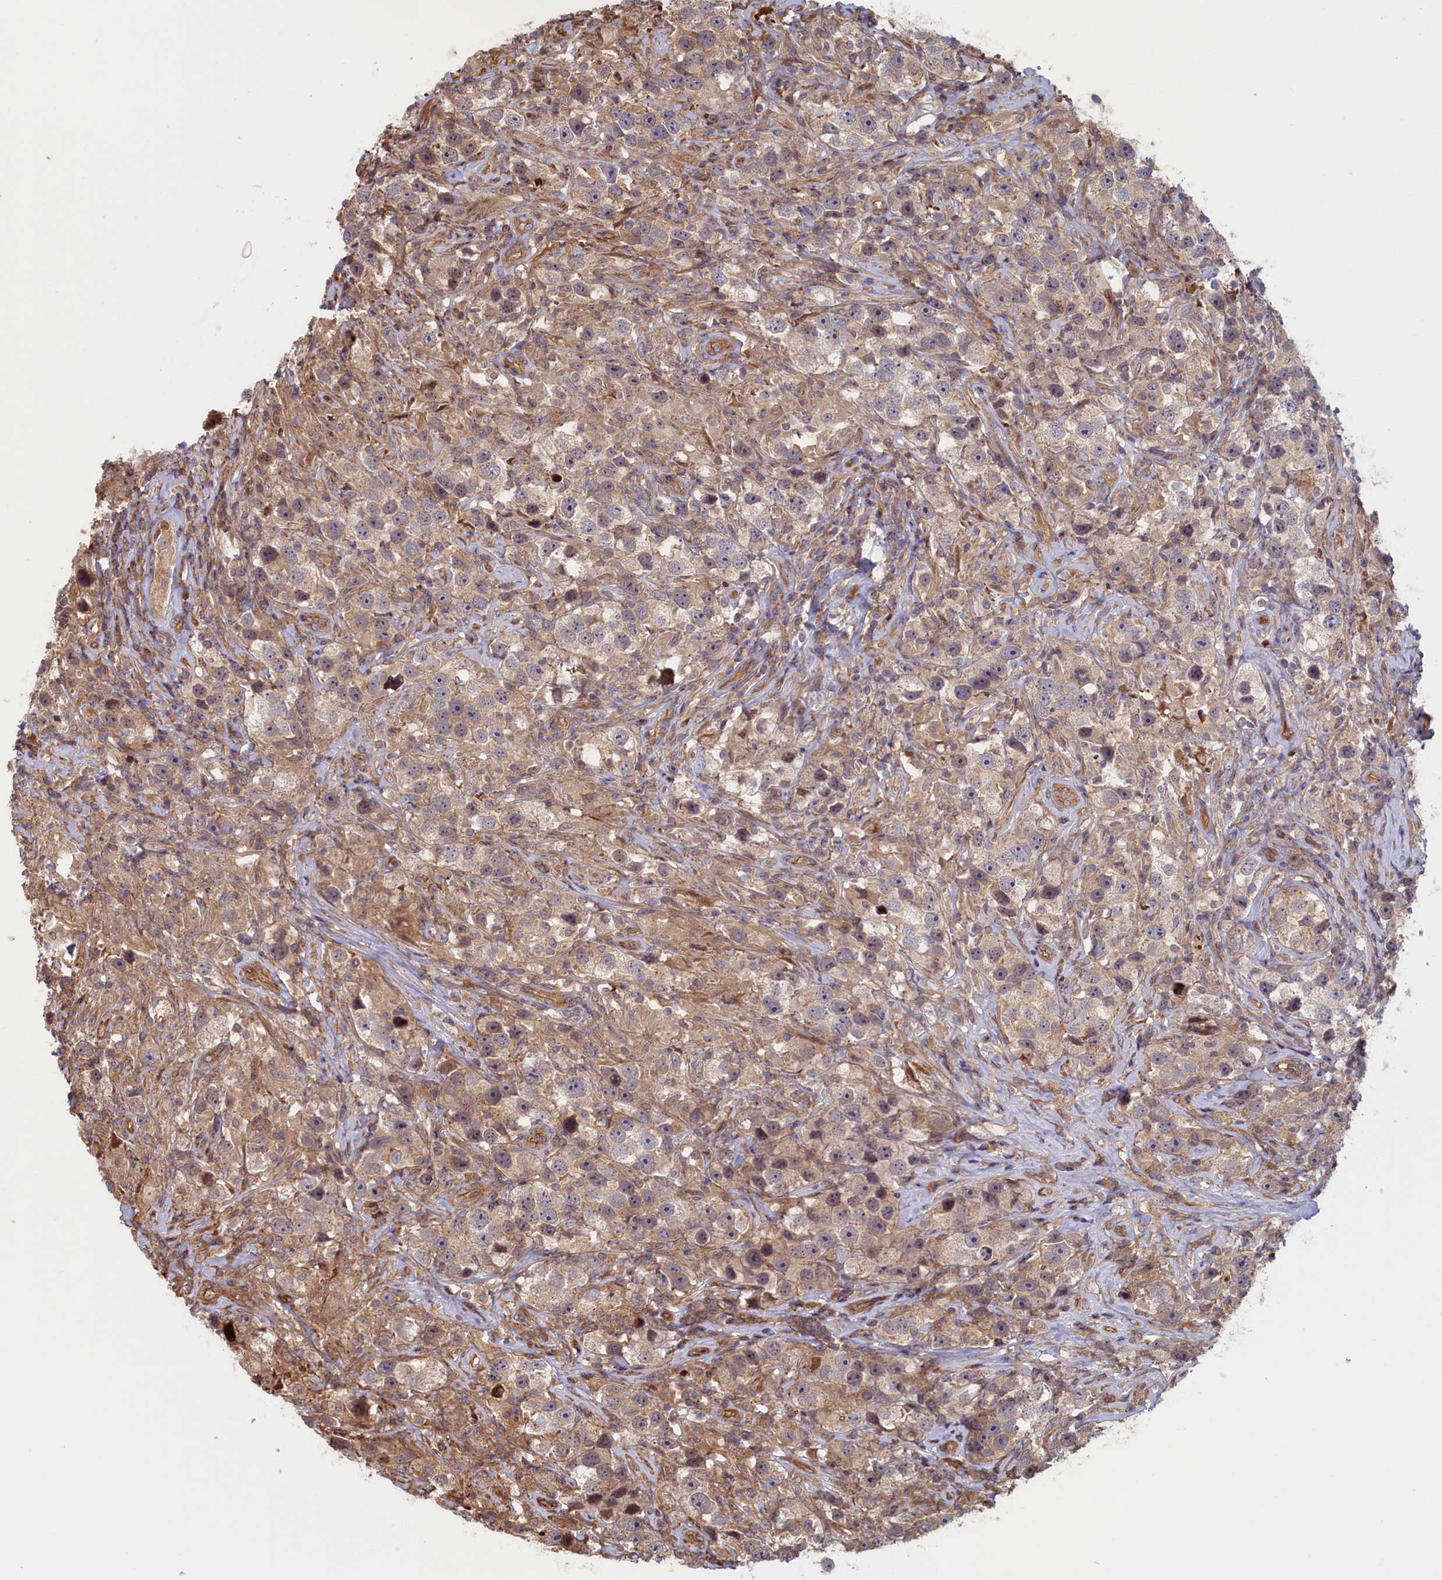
{"staining": {"intensity": "weak", "quantity": ">75%", "location": "cytoplasmic/membranous"}, "tissue": "testis cancer", "cell_type": "Tumor cells", "image_type": "cancer", "snomed": [{"axis": "morphology", "description": "Seminoma, NOS"}, {"axis": "topography", "description": "Testis"}], "caption": "A high-resolution image shows IHC staining of seminoma (testis), which exhibits weak cytoplasmic/membranous staining in approximately >75% of tumor cells.", "gene": "RILPL1", "patient": {"sex": "male", "age": 49}}